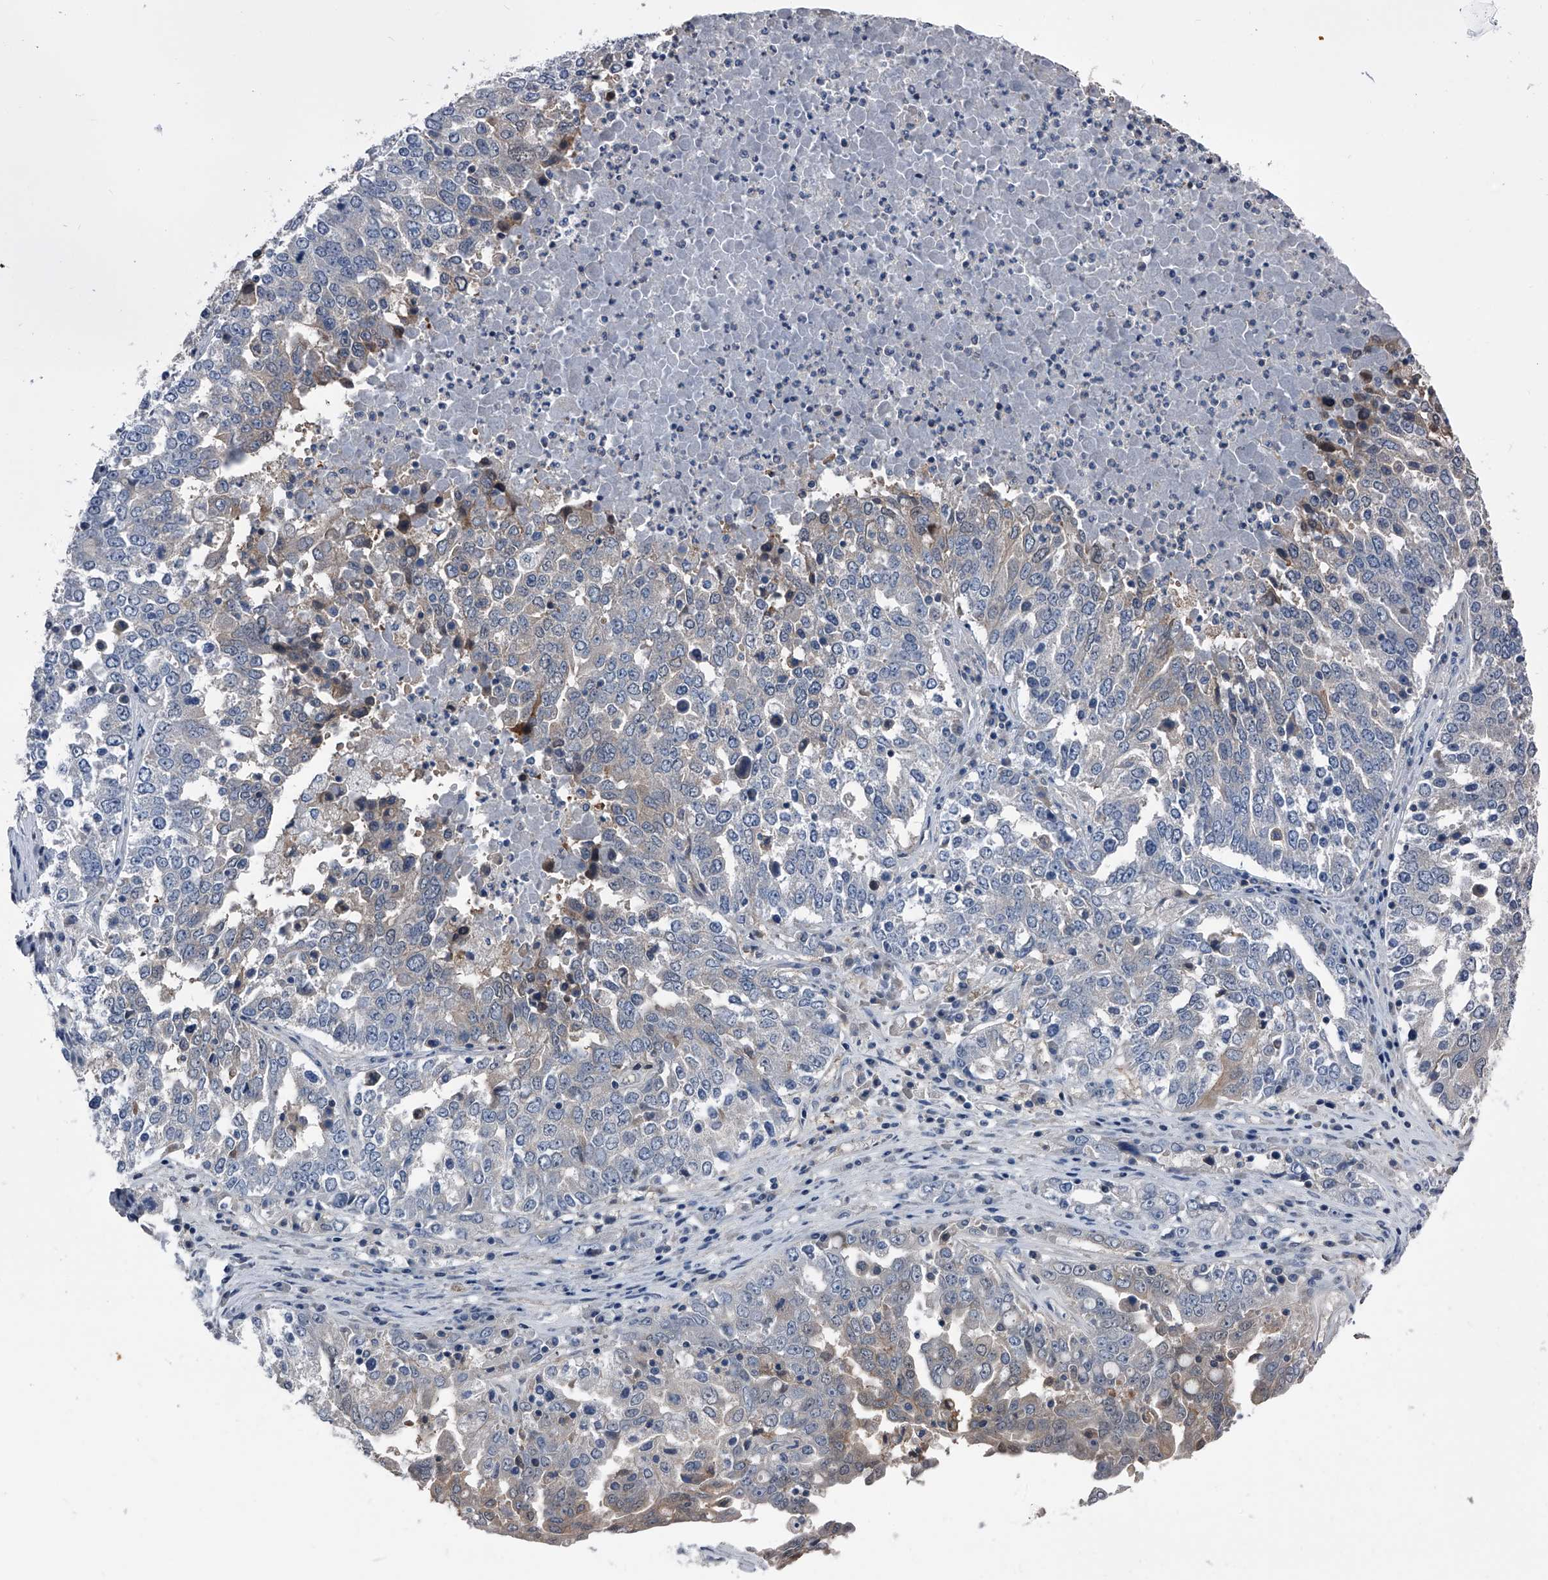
{"staining": {"intensity": "weak", "quantity": "<25%", "location": "cytoplasmic/membranous"}, "tissue": "ovarian cancer", "cell_type": "Tumor cells", "image_type": "cancer", "snomed": [{"axis": "morphology", "description": "Carcinoma, endometroid"}, {"axis": "topography", "description": "Ovary"}], "caption": "An immunohistochemistry (IHC) histopathology image of endometroid carcinoma (ovarian) is shown. There is no staining in tumor cells of endometroid carcinoma (ovarian). Nuclei are stained in blue.", "gene": "KIF13A", "patient": {"sex": "female", "age": 62}}